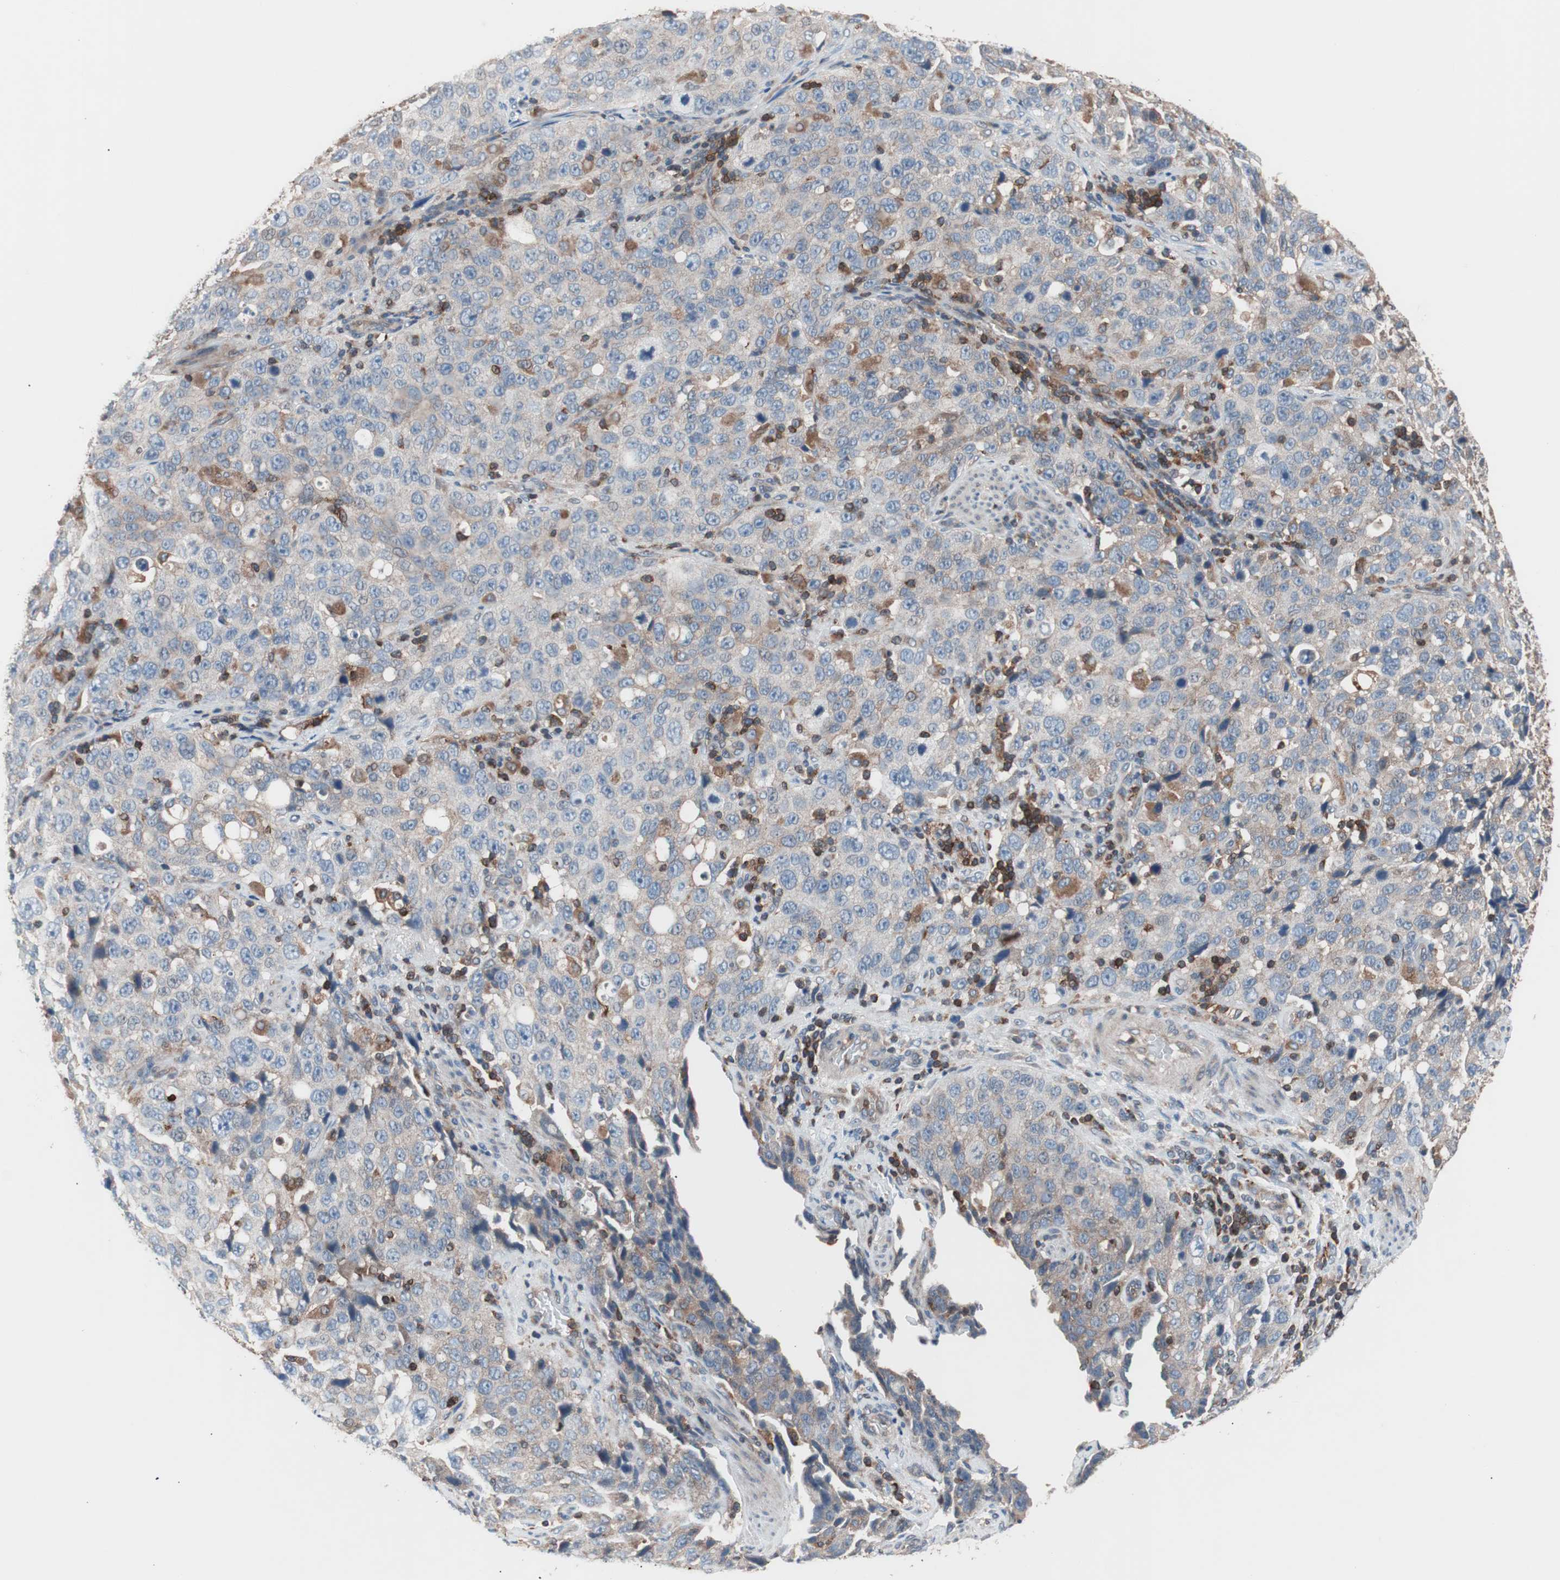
{"staining": {"intensity": "weak", "quantity": ">75%", "location": "cytoplasmic/membranous"}, "tissue": "stomach cancer", "cell_type": "Tumor cells", "image_type": "cancer", "snomed": [{"axis": "morphology", "description": "Normal tissue, NOS"}, {"axis": "morphology", "description": "Adenocarcinoma, NOS"}, {"axis": "topography", "description": "Stomach"}], "caption": "There is low levels of weak cytoplasmic/membranous expression in tumor cells of stomach cancer, as demonstrated by immunohistochemical staining (brown color).", "gene": "PIK3R1", "patient": {"sex": "male", "age": 48}}